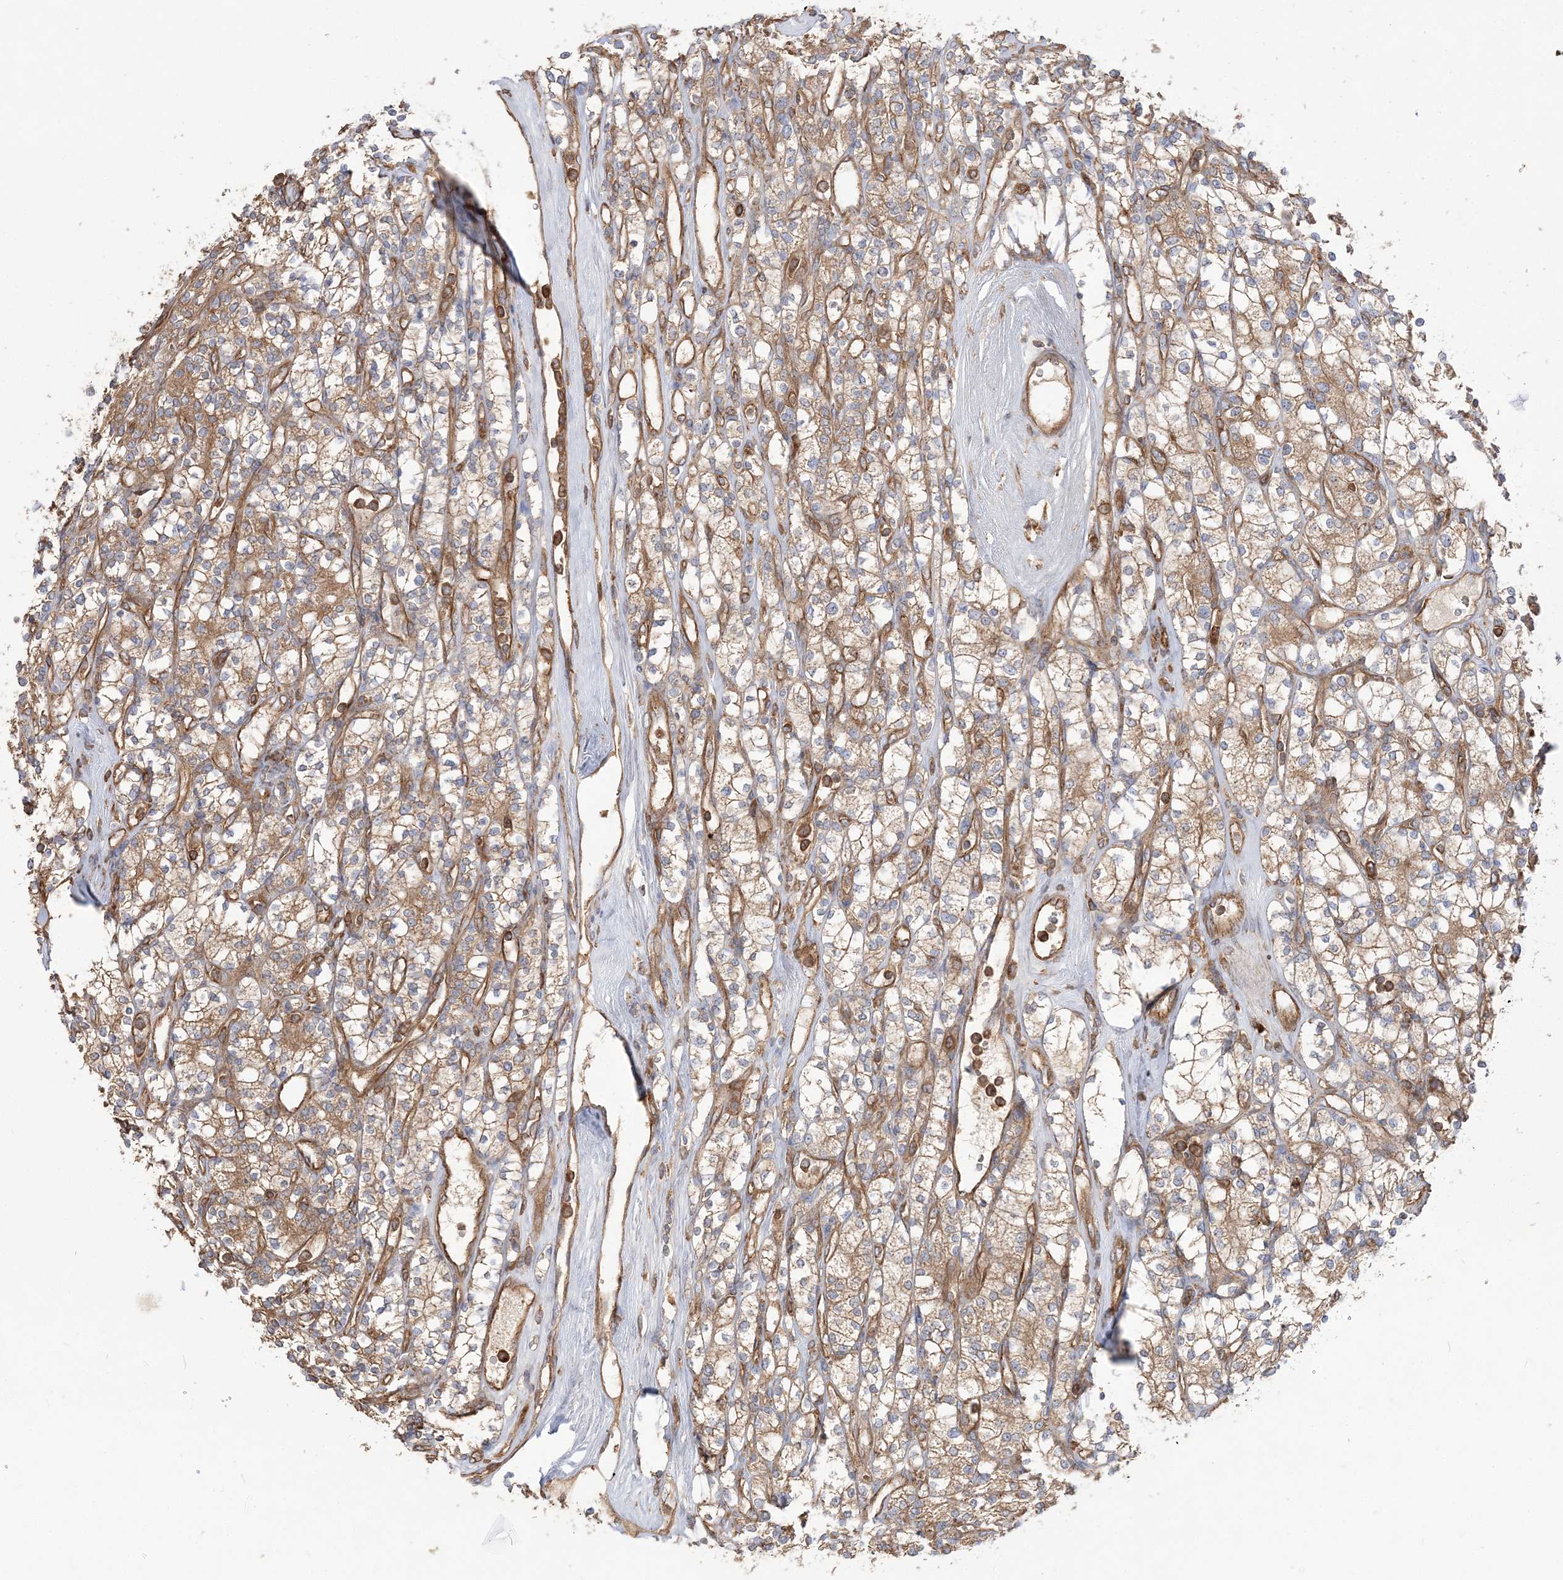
{"staining": {"intensity": "moderate", "quantity": "<25%", "location": "cytoplasmic/membranous"}, "tissue": "renal cancer", "cell_type": "Tumor cells", "image_type": "cancer", "snomed": [{"axis": "morphology", "description": "Adenocarcinoma, NOS"}, {"axis": "topography", "description": "Kidney"}], "caption": "Immunohistochemical staining of renal adenocarcinoma demonstrates low levels of moderate cytoplasmic/membranous protein expression in about <25% of tumor cells.", "gene": "TBC1D5", "patient": {"sex": "male", "age": 77}}